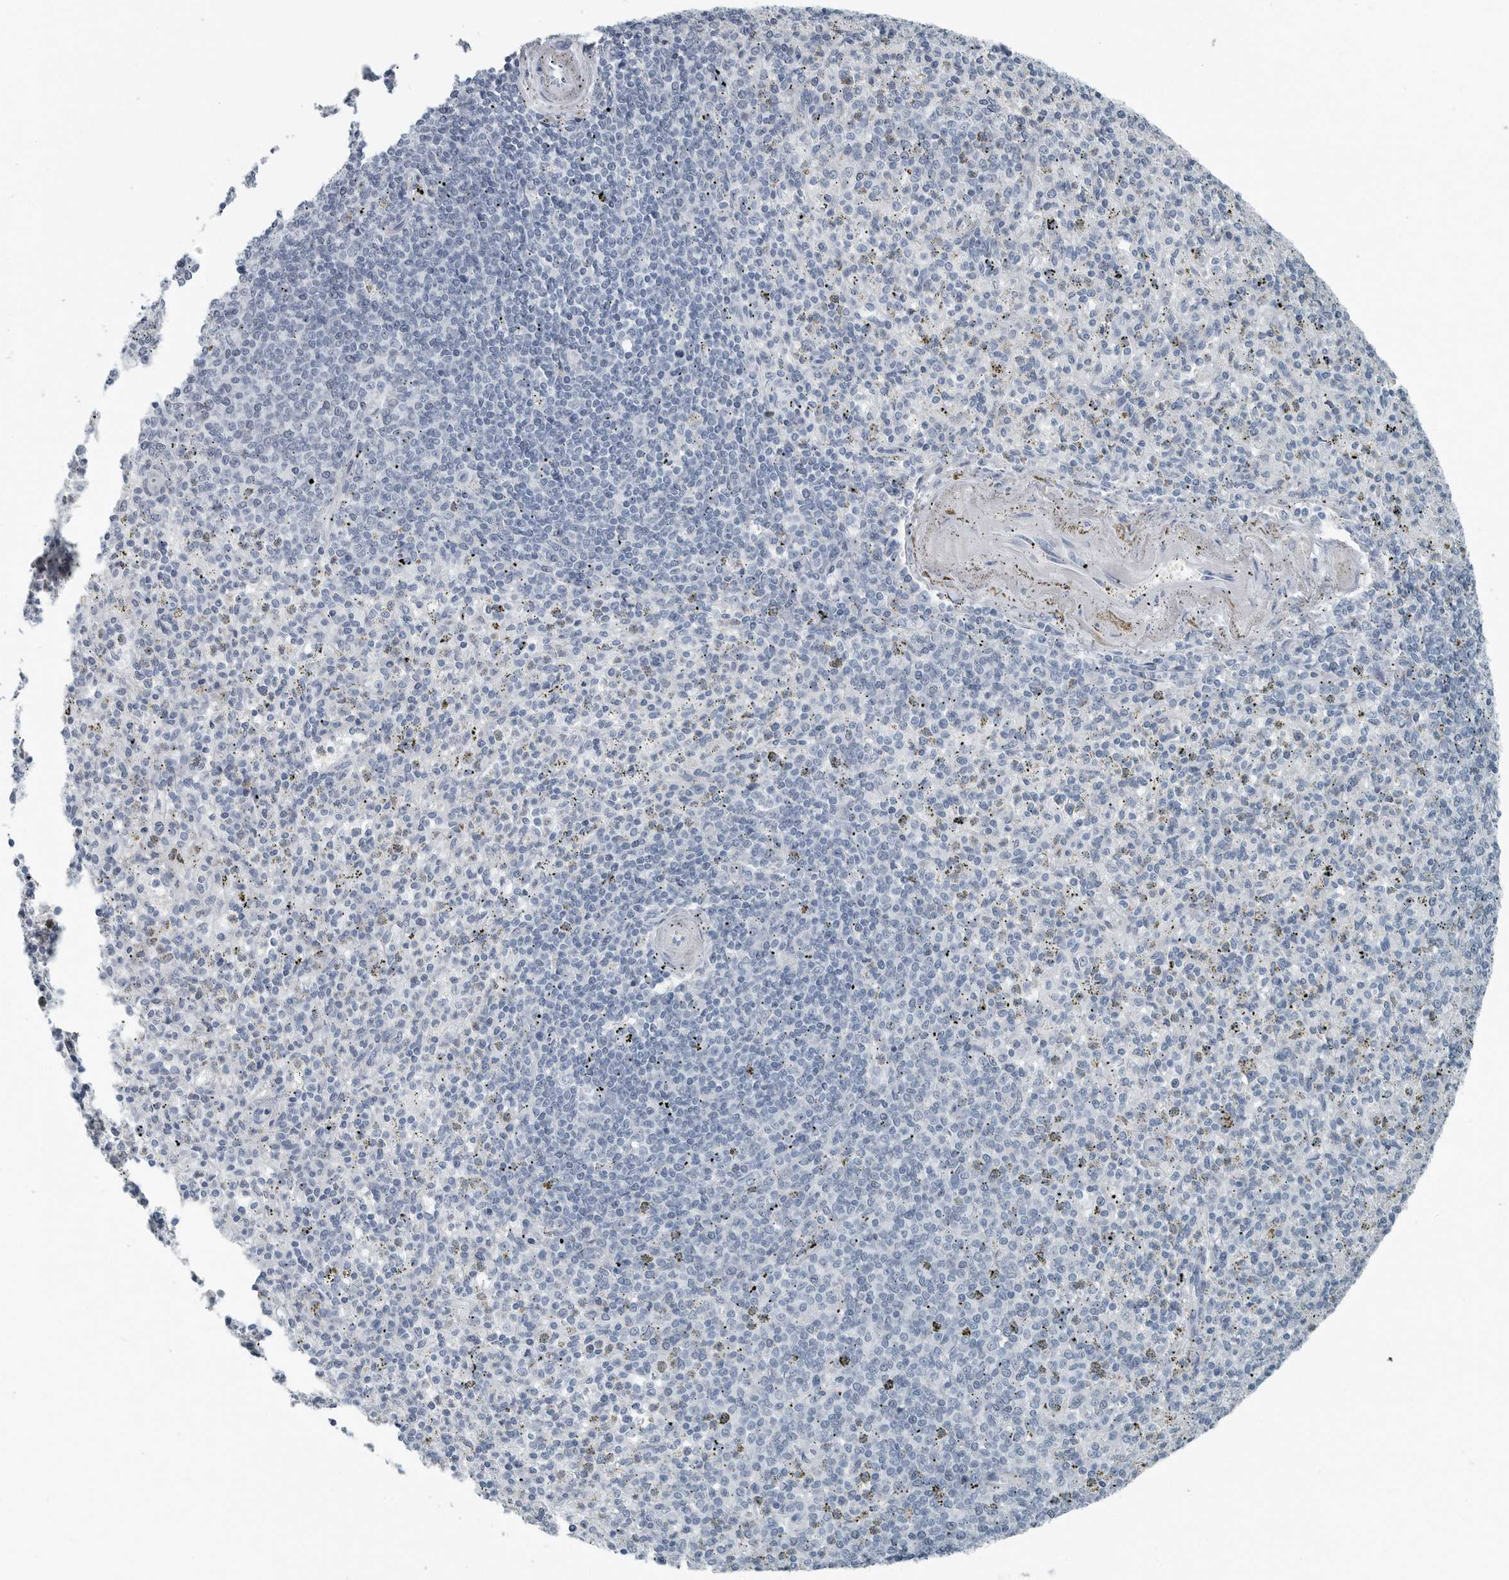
{"staining": {"intensity": "negative", "quantity": "none", "location": "none"}, "tissue": "spleen", "cell_type": "Cells in red pulp", "image_type": "normal", "snomed": [{"axis": "morphology", "description": "Normal tissue, NOS"}, {"axis": "topography", "description": "Spleen"}], "caption": "A histopathology image of human spleen is negative for staining in cells in red pulp. (DAB IHC visualized using brightfield microscopy, high magnification).", "gene": "ZPBP2", "patient": {"sex": "male", "age": 72}}